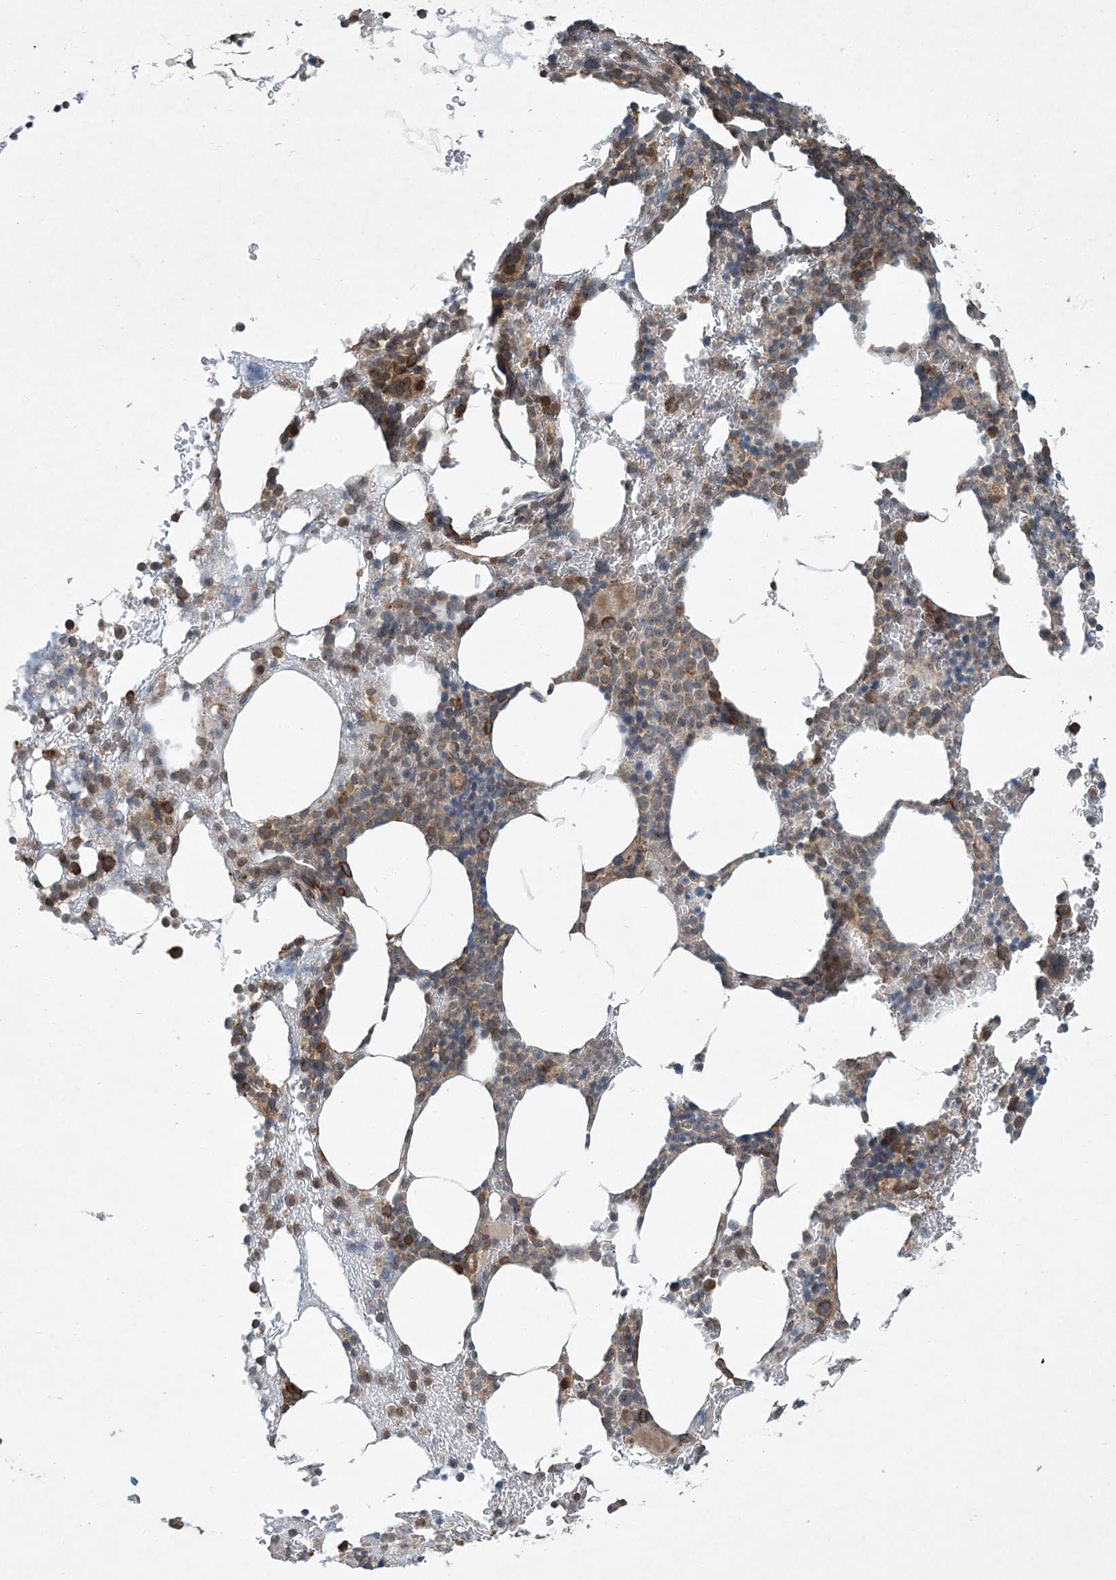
{"staining": {"intensity": "moderate", "quantity": ">75%", "location": "cytoplasmic/membranous"}, "tissue": "bone marrow", "cell_type": "Hematopoietic cells", "image_type": "normal", "snomed": [{"axis": "morphology", "description": "Normal tissue, NOS"}, {"axis": "topography", "description": "Bone marrow"}], "caption": "A brown stain highlights moderate cytoplasmic/membranous positivity of a protein in hematopoietic cells of unremarkable bone marrow. (DAB (3,3'-diaminobenzidine) = brown stain, brightfield microscopy at high magnification).", "gene": "COMMD8", "patient": {"sex": "male"}}